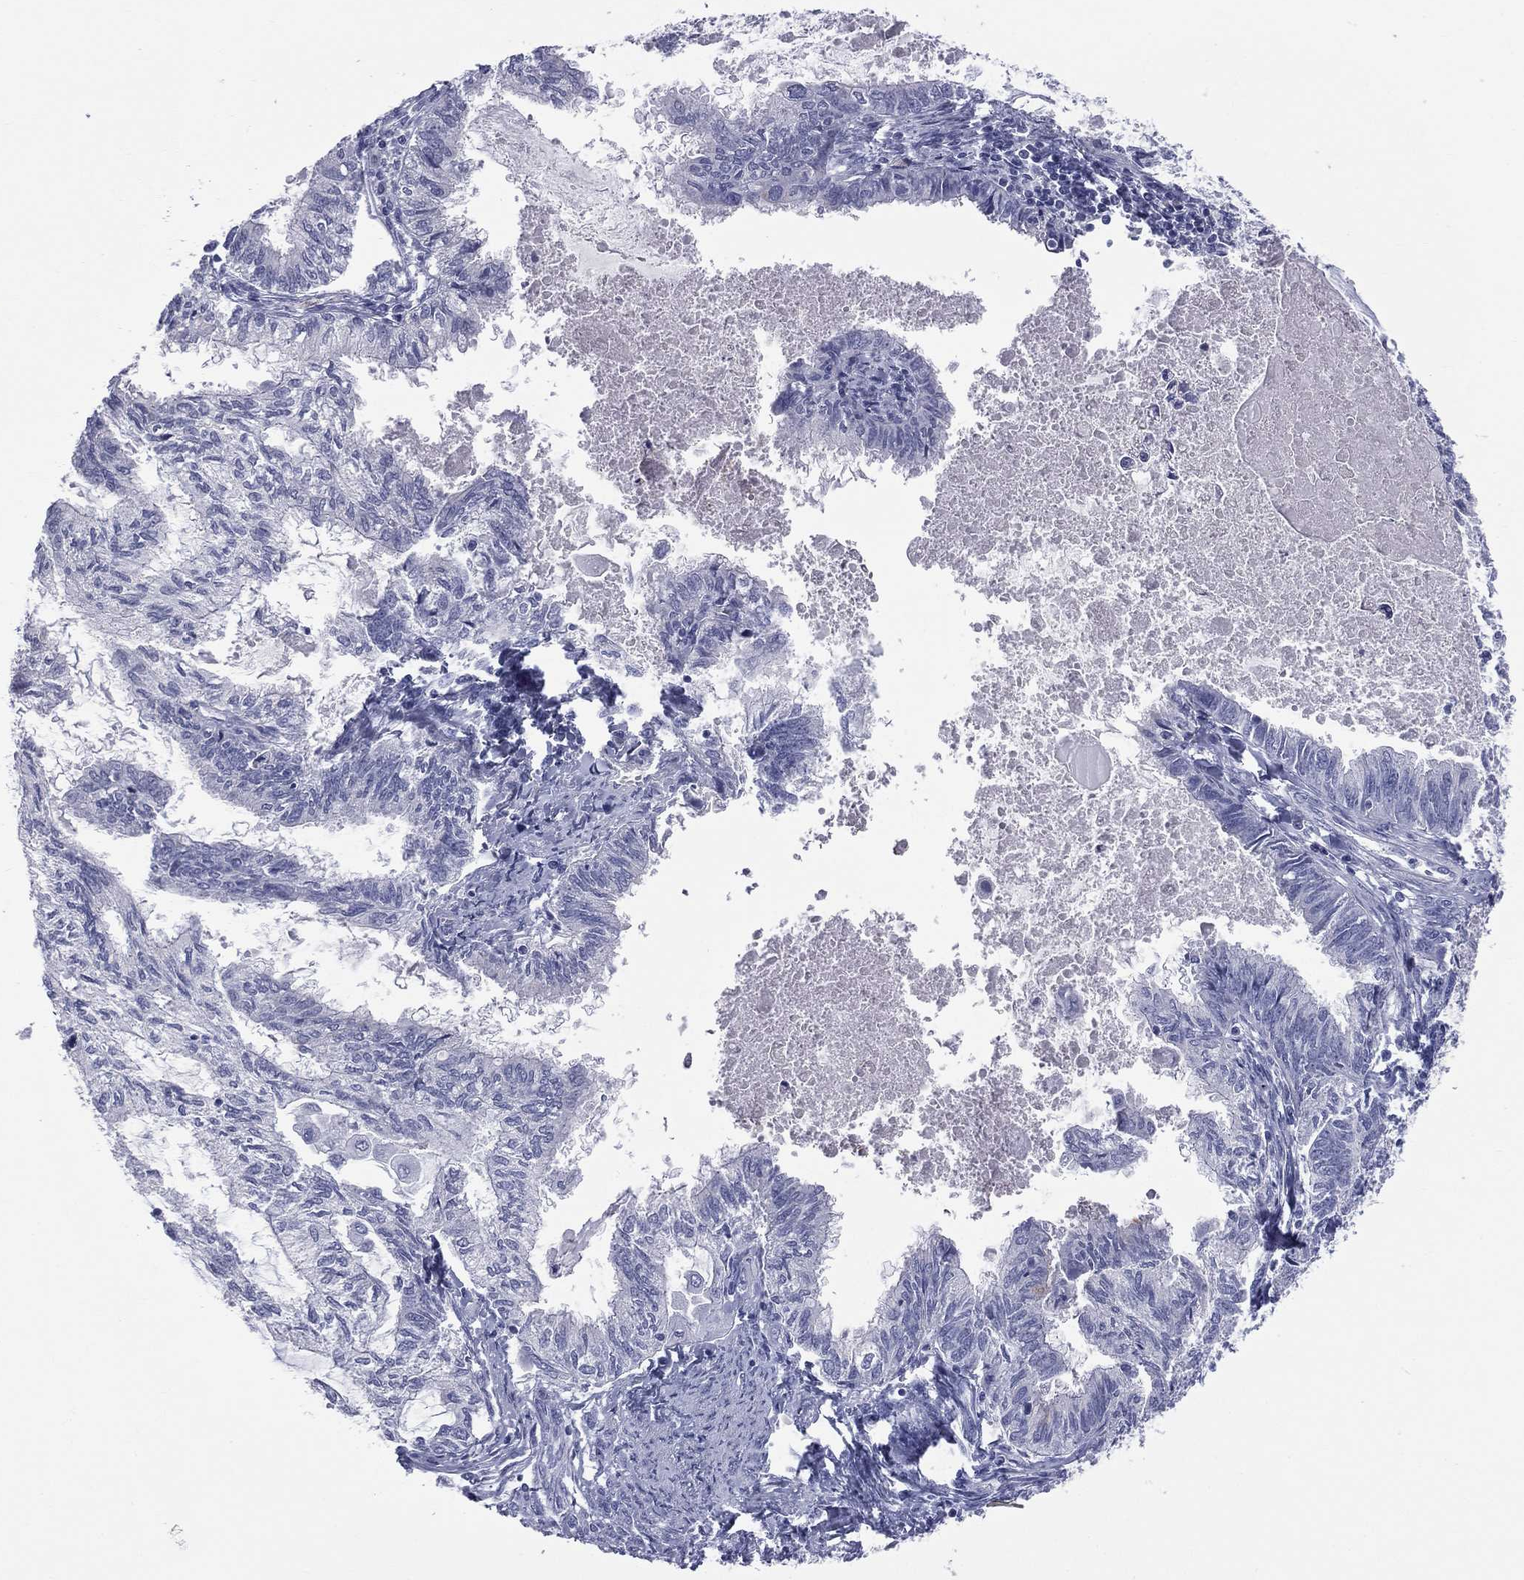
{"staining": {"intensity": "negative", "quantity": "none", "location": "none"}, "tissue": "endometrial cancer", "cell_type": "Tumor cells", "image_type": "cancer", "snomed": [{"axis": "morphology", "description": "Adenocarcinoma, NOS"}, {"axis": "topography", "description": "Endometrium"}], "caption": "A photomicrograph of human adenocarcinoma (endometrial) is negative for staining in tumor cells.", "gene": "MLN", "patient": {"sex": "female", "age": 86}}